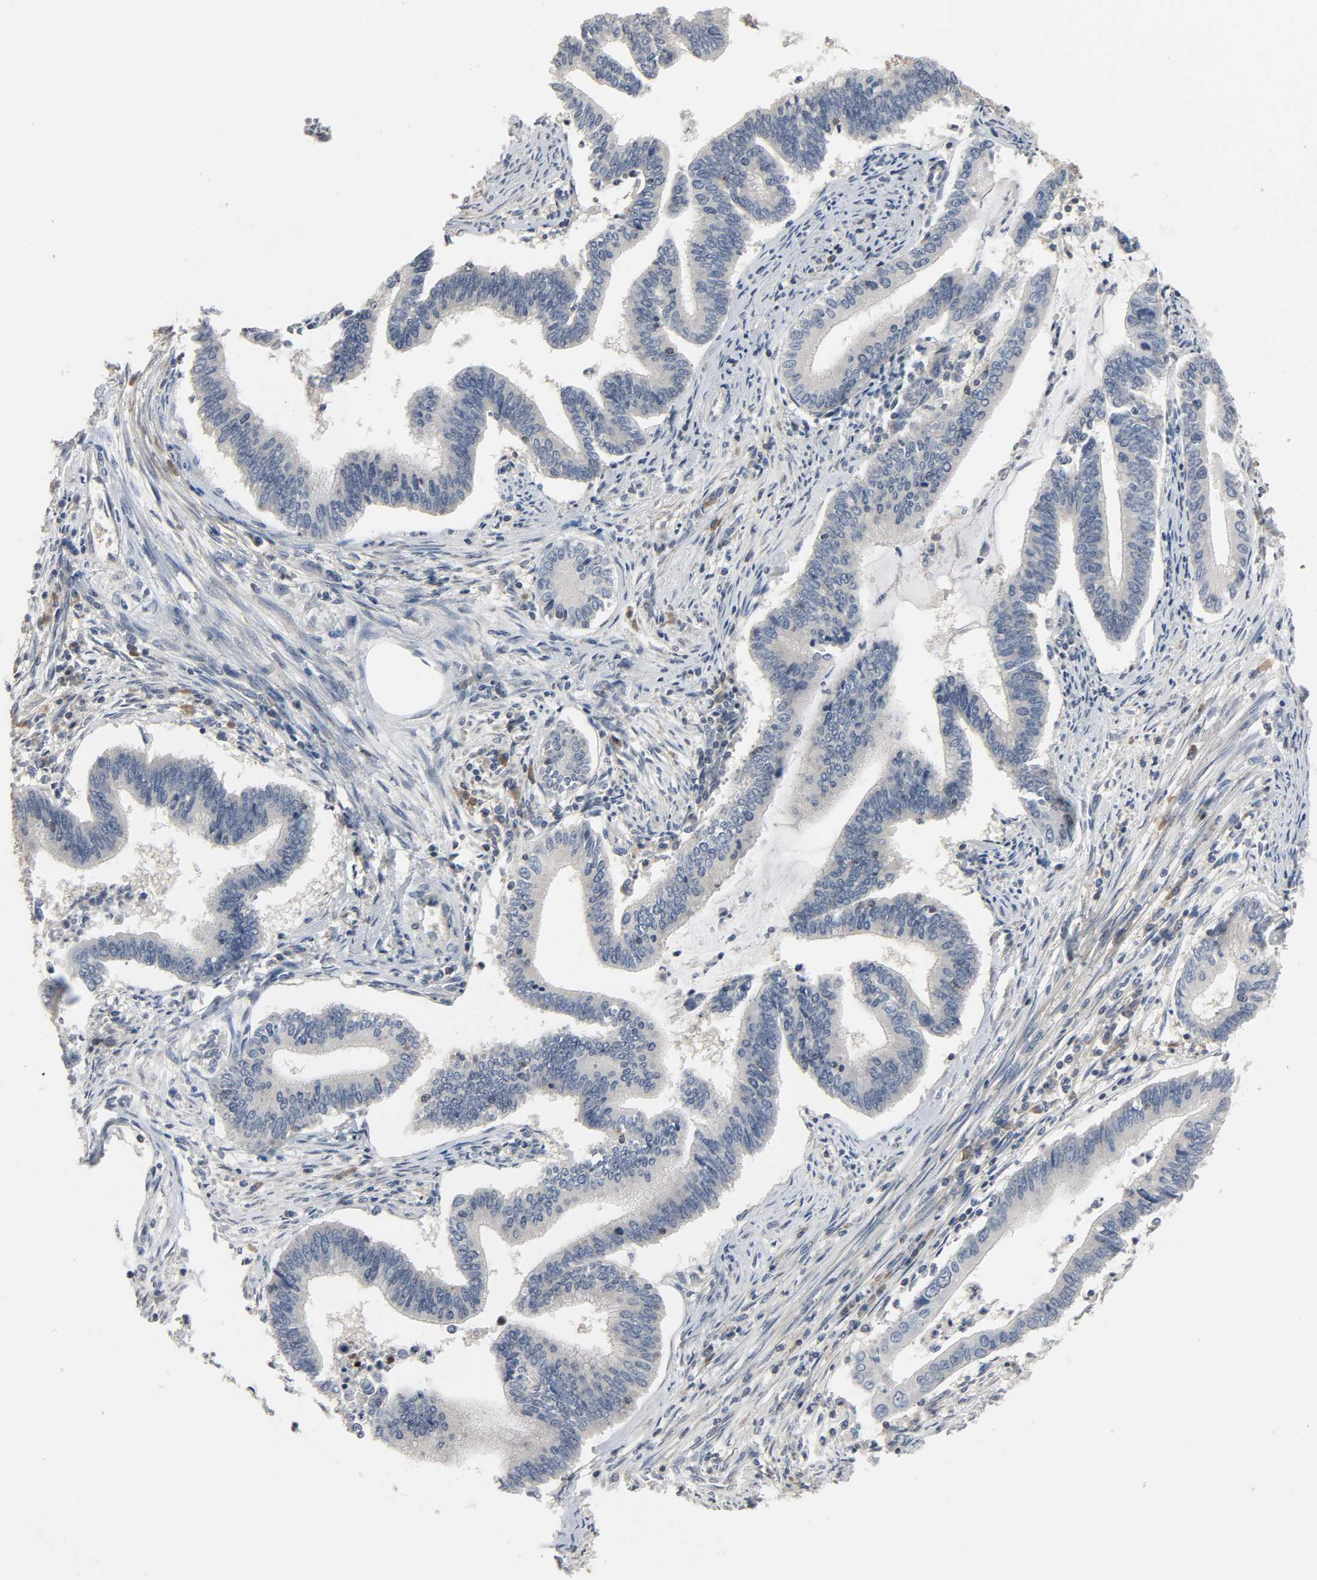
{"staining": {"intensity": "negative", "quantity": "none", "location": "none"}, "tissue": "cervical cancer", "cell_type": "Tumor cells", "image_type": "cancer", "snomed": [{"axis": "morphology", "description": "Adenocarcinoma, NOS"}, {"axis": "topography", "description": "Cervix"}], "caption": "Protein analysis of cervical adenocarcinoma demonstrates no significant expression in tumor cells.", "gene": "PLEKHA2", "patient": {"sex": "female", "age": 36}}